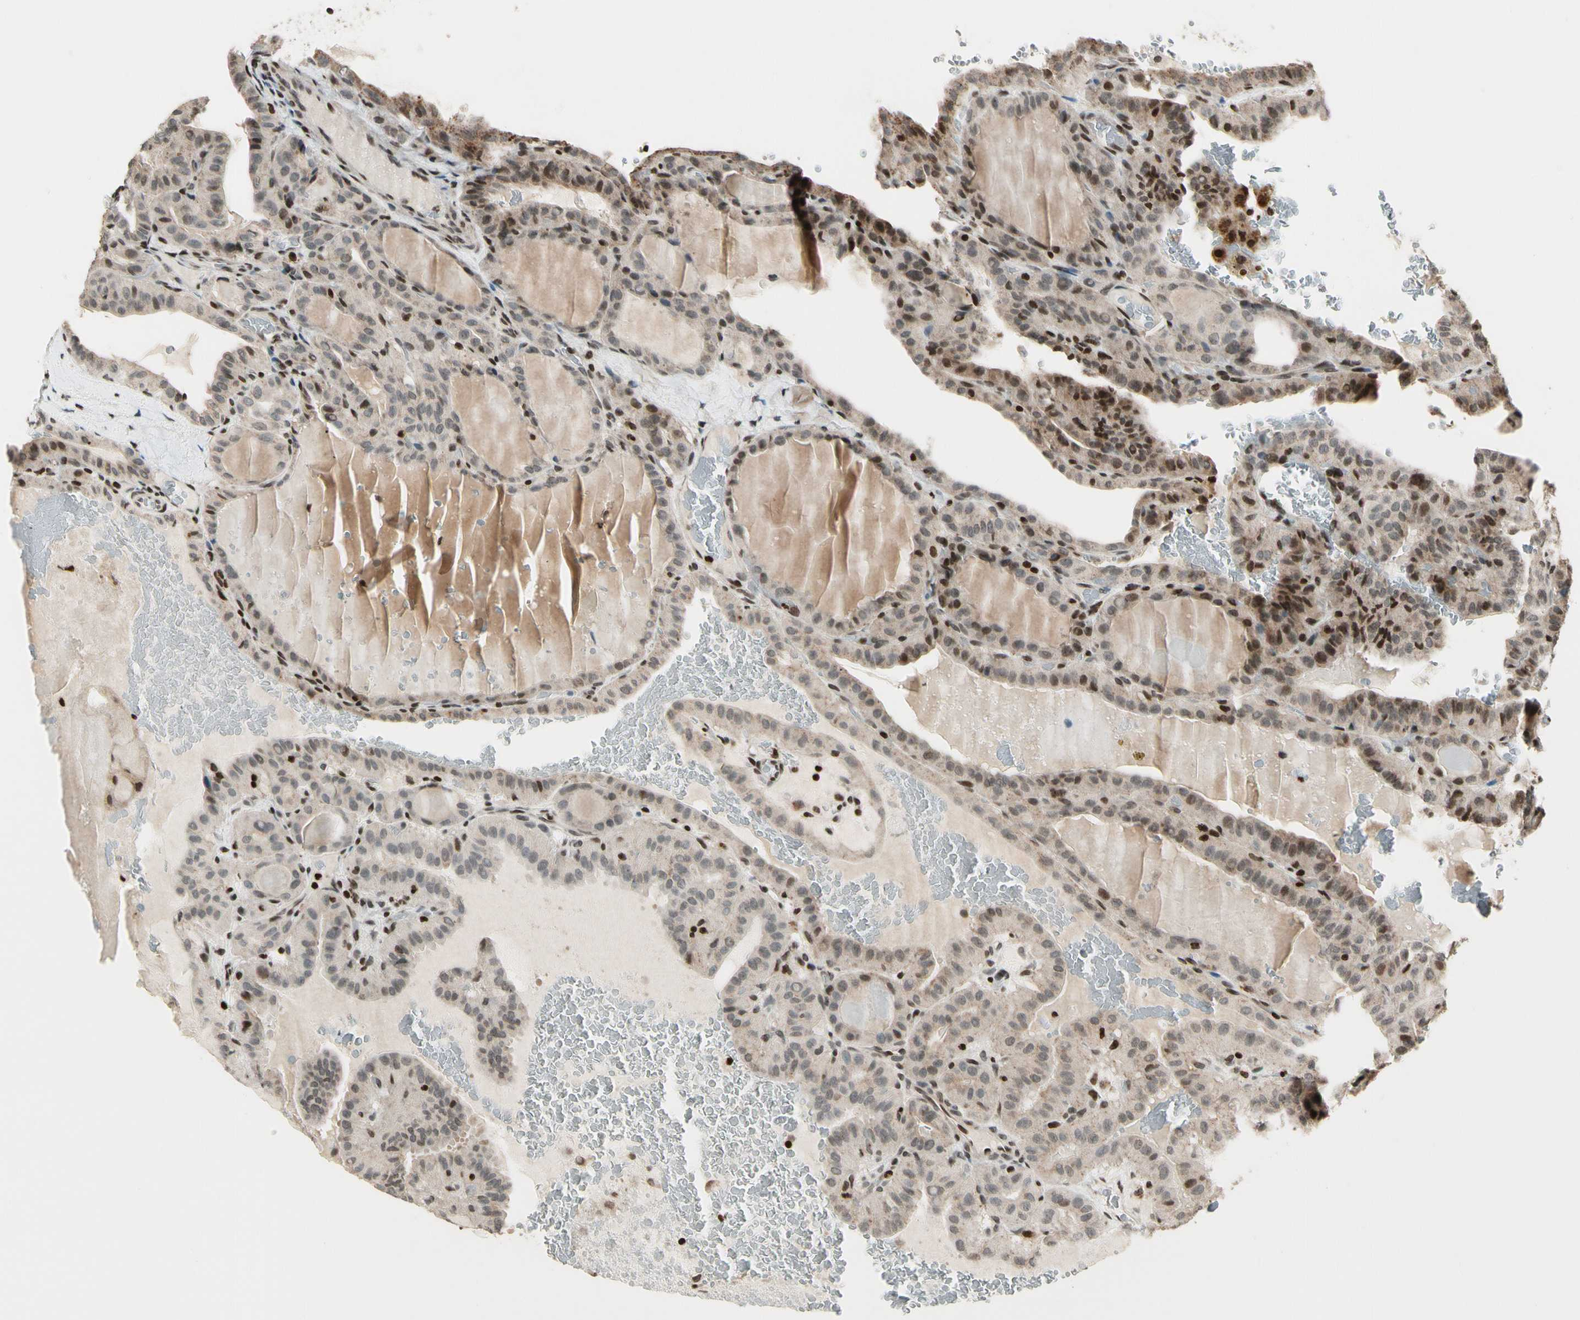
{"staining": {"intensity": "weak", "quantity": "25%-75%", "location": "cytoplasmic/membranous,nuclear"}, "tissue": "thyroid cancer", "cell_type": "Tumor cells", "image_type": "cancer", "snomed": [{"axis": "morphology", "description": "Papillary adenocarcinoma, NOS"}, {"axis": "topography", "description": "Thyroid gland"}], "caption": "A histopathology image showing weak cytoplasmic/membranous and nuclear expression in approximately 25%-75% of tumor cells in papillary adenocarcinoma (thyroid), as visualized by brown immunohistochemical staining.", "gene": "TSHZ3", "patient": {"sex": "male", "age": 77}}